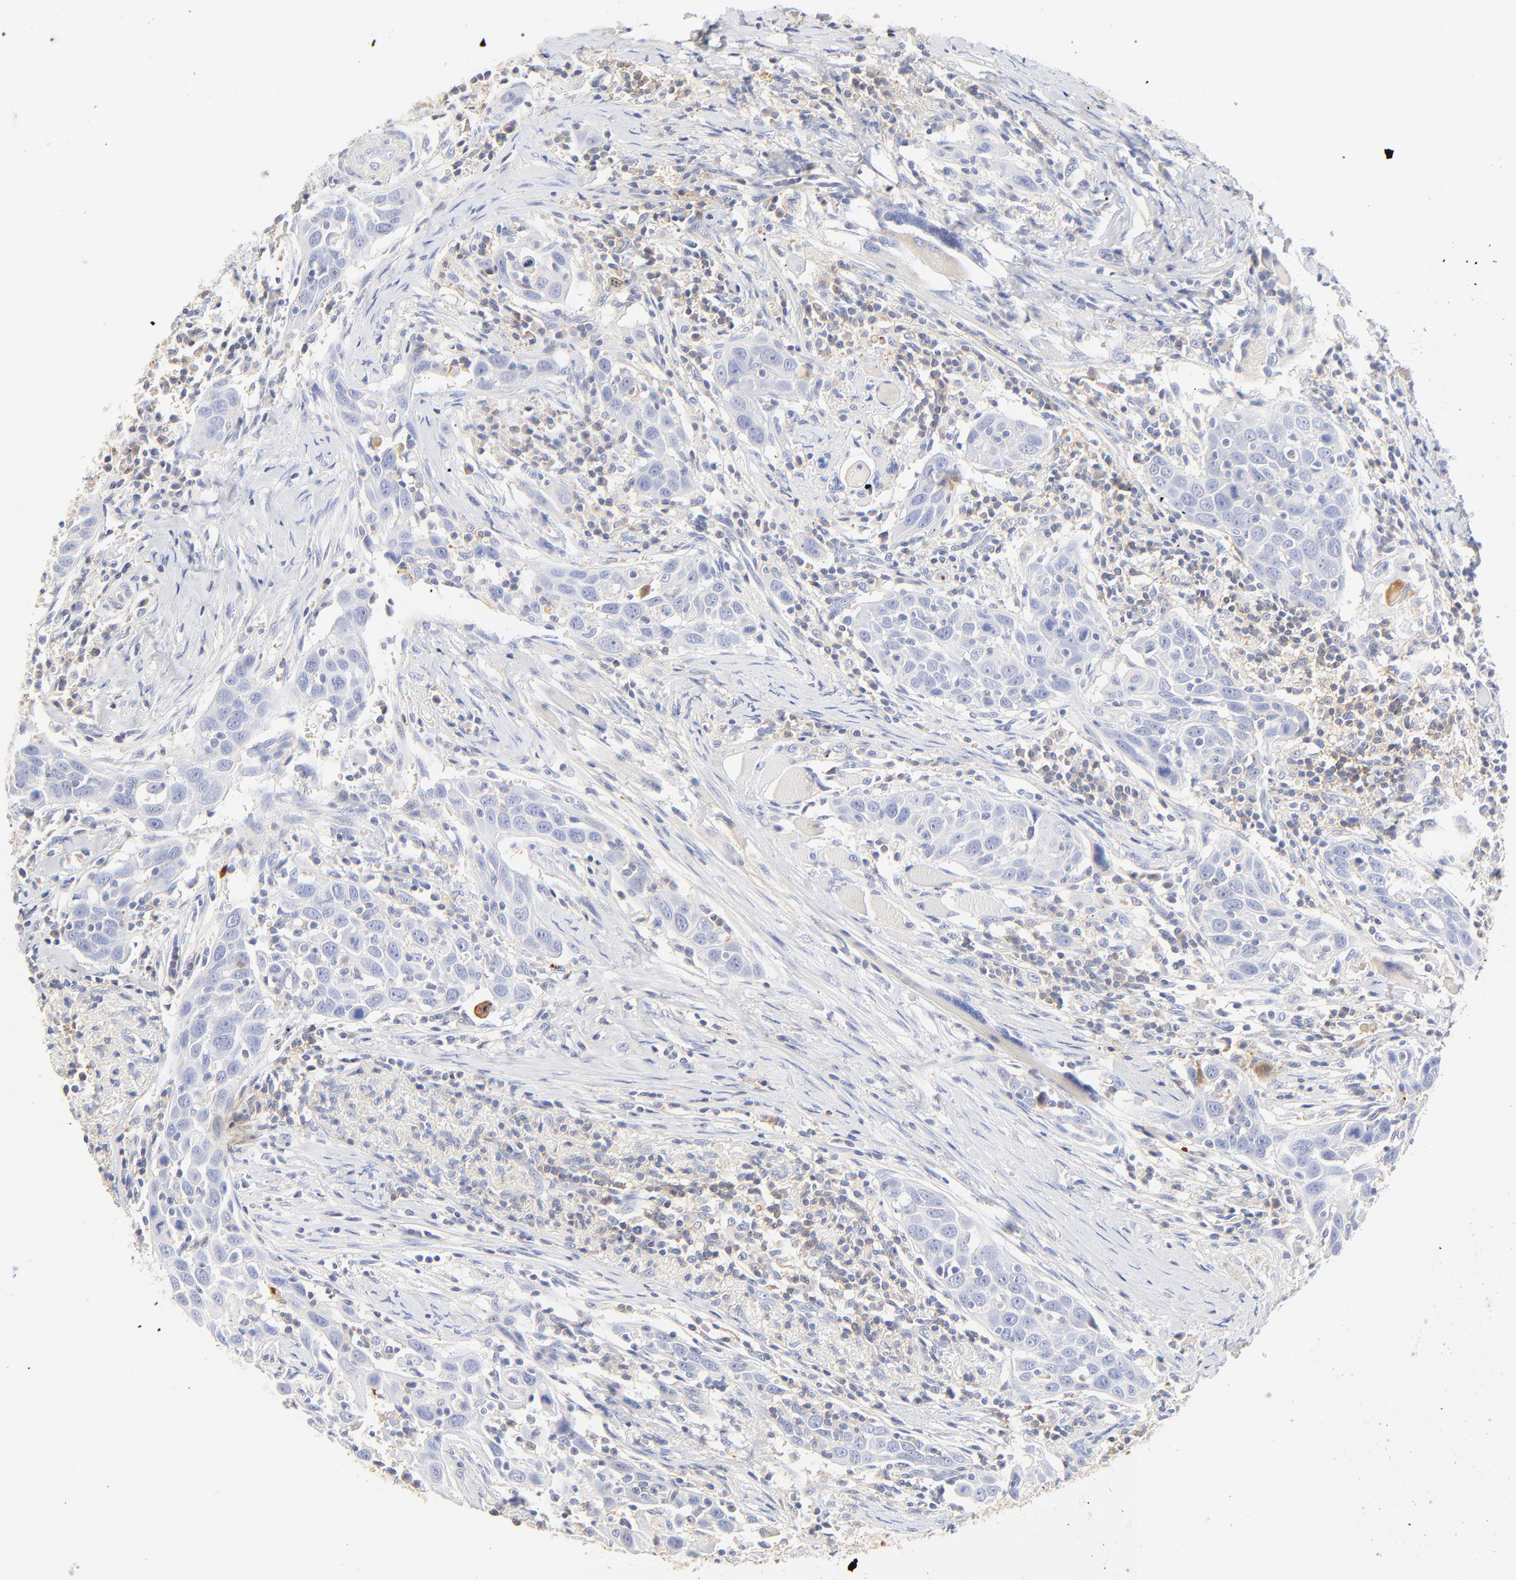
{"staining": {"intensity": "negative", "quantity": "none", "location": "none"}, "tissue": "head and neck cancer", "cell_type": "Tumor cells", "image_type": "cancer", "snomed": [{"axis": "morphology", "description": "Squamous cell carcinoma, NOS"}, {"axis": "topography", "description": "Oral tissue"}, {"axis": "topography", "description": "Head-Neck"}], "caption": "Tumor cells show no significant protein positivity in head and neck squamous cell carcinoma. The staining is performed using DAB (3,3'-diaminobenzidine) brown chromogen with nuclei counter-stained in using hematoxylin.", "gene": "MDGA2", "patient": {"sex": "female", "age": 50}}